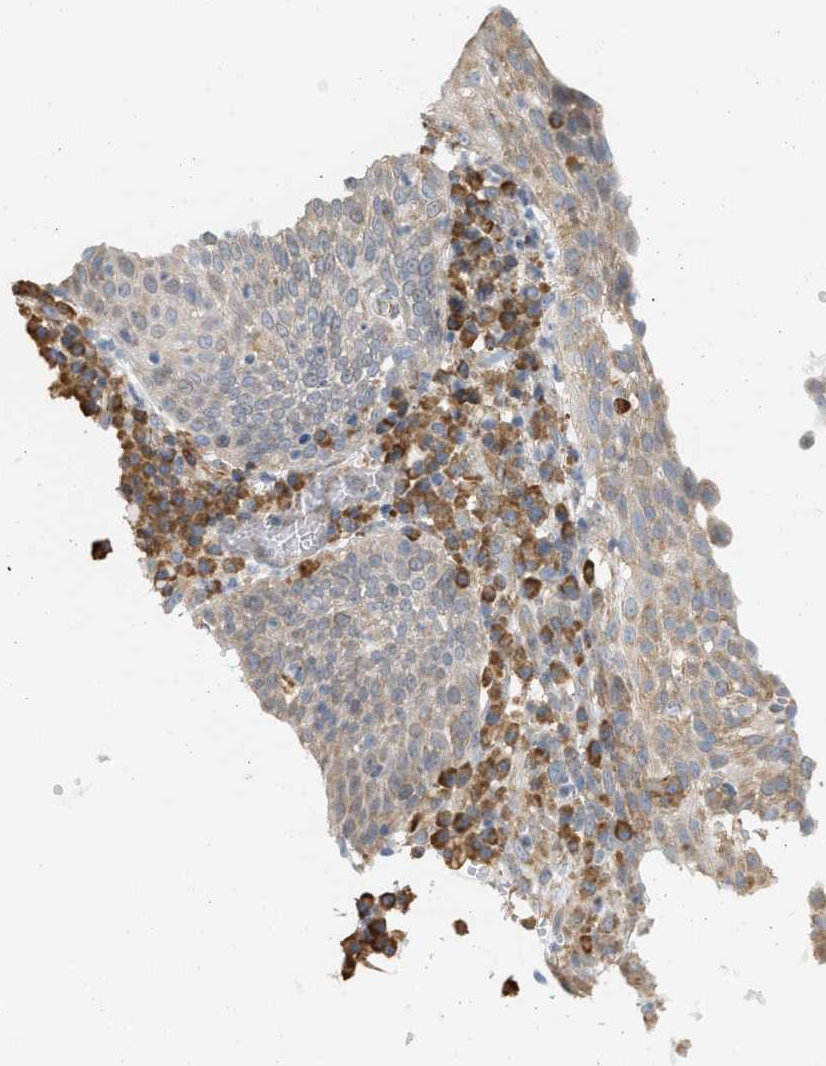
{"staining": {"intensity": "weak", "quantity": "<25%", "location": "cytoplasmic/membranous"}, "tissue": "cervical cancer", "cell_type": "Tumor cells", "image_type": "cancer", "snomed": [{"axis": "morphology", "description": "Squamous cell carcinoma, NOS"}, {"axis": "topography", "description": "Cervix"}], "caption": "Immunohistochemical staining of cervical cancer (squamous cell carcinoma) demonstrates no significant expression in tumor cells.", "gene": "SVOP", "patient": {"sex": "female", "age": 34}}